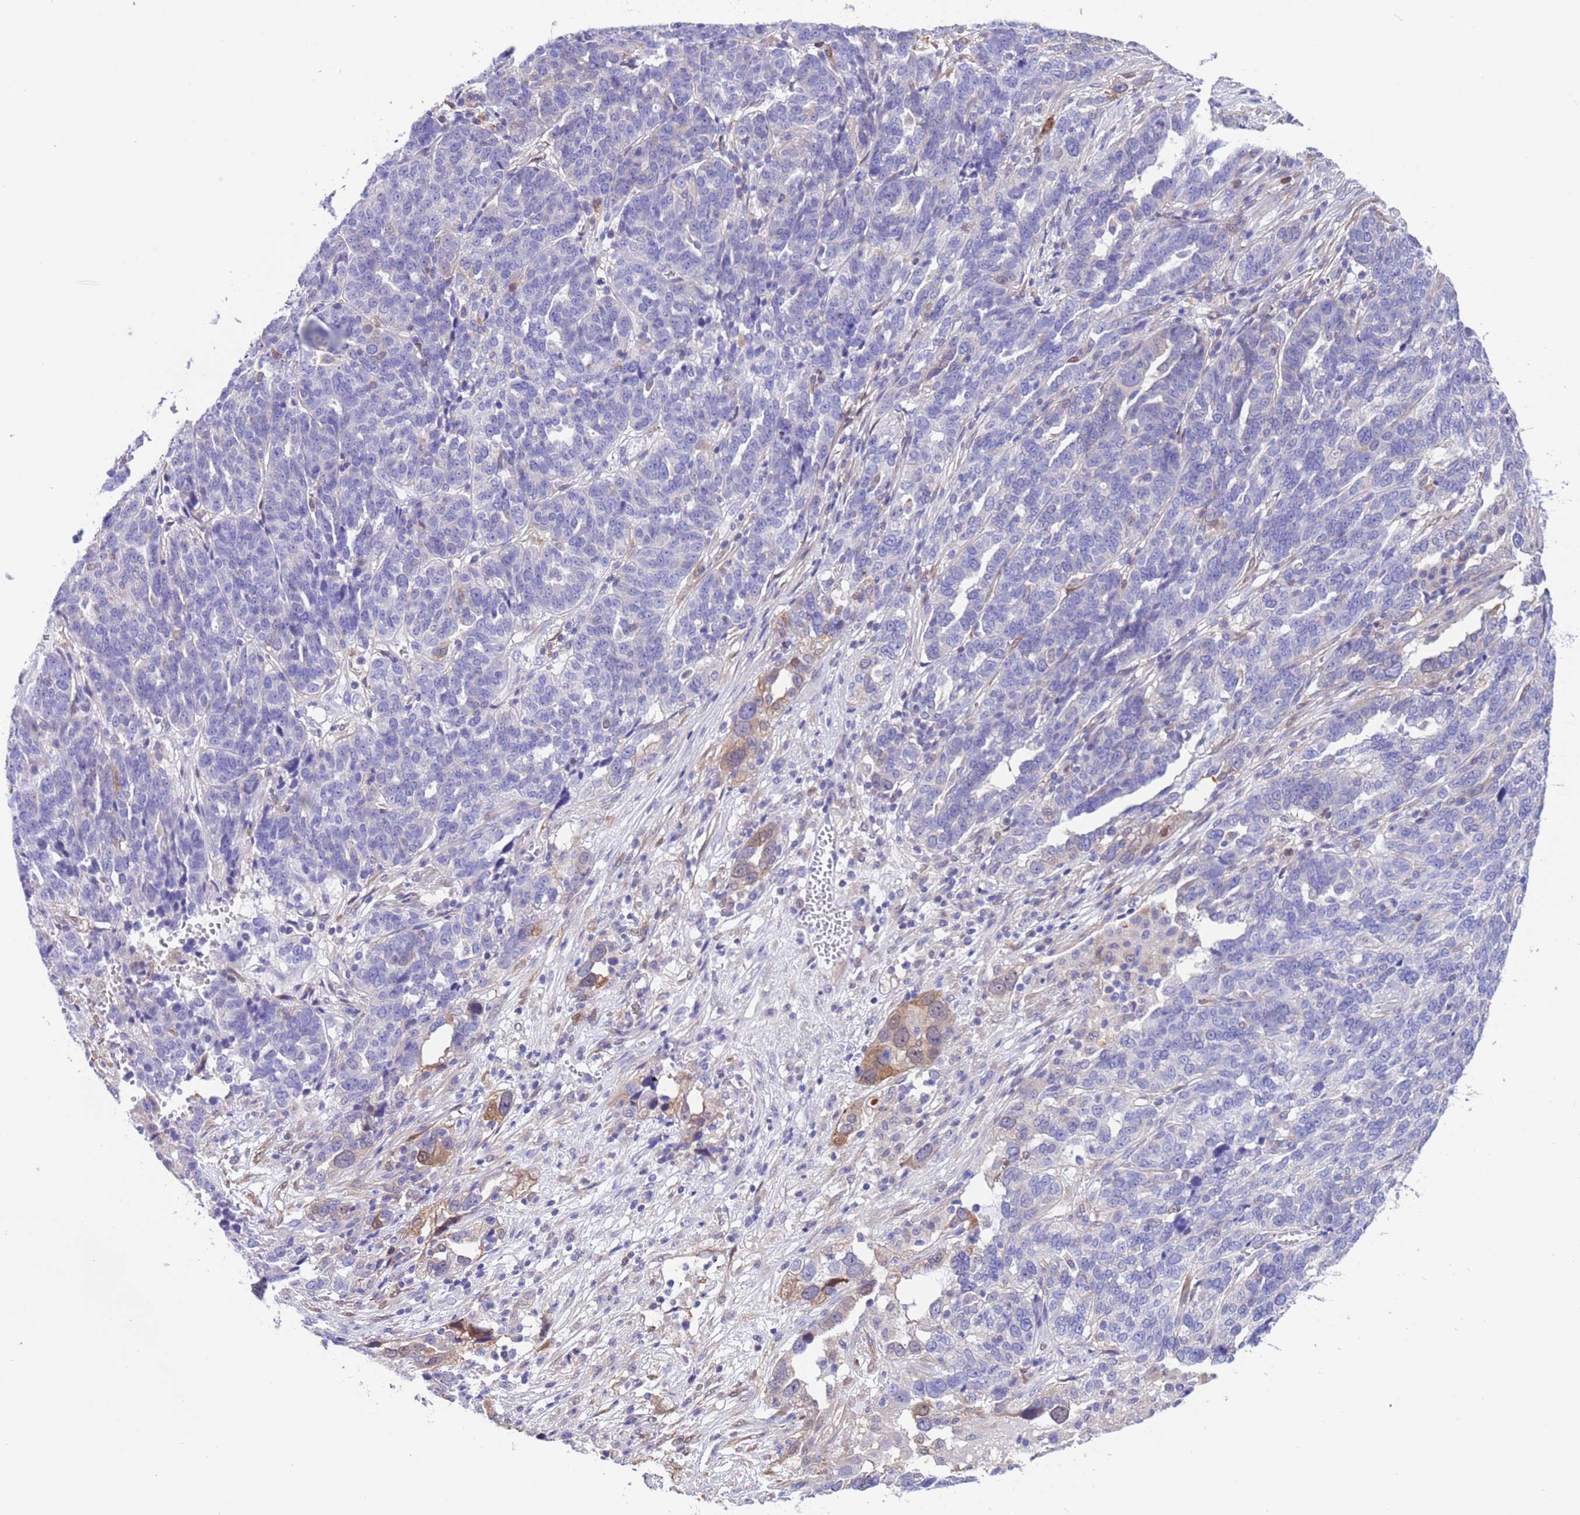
{"staining": {"intensity": "weak", "quantity": "<25%", "location": "cytoplasmic/membranous"}, "tissue": "ovarian cancer", "cell_type": "Tumor cells", "image_type": "cancer", "snomed": [{"axis": "morphology", "description": "Cystadenocarcinoma, serous, NOS"}, {"axis": "topography", "description": "Ovary"}], "caption": "A photomicrograph of human serous cystadenocarcinoma (ovarian) is negative for staining in tumor cells. Nuclei are stained in blue.", "gene": "C6orf47", "patient": {"sex": "female", "age": 59}}